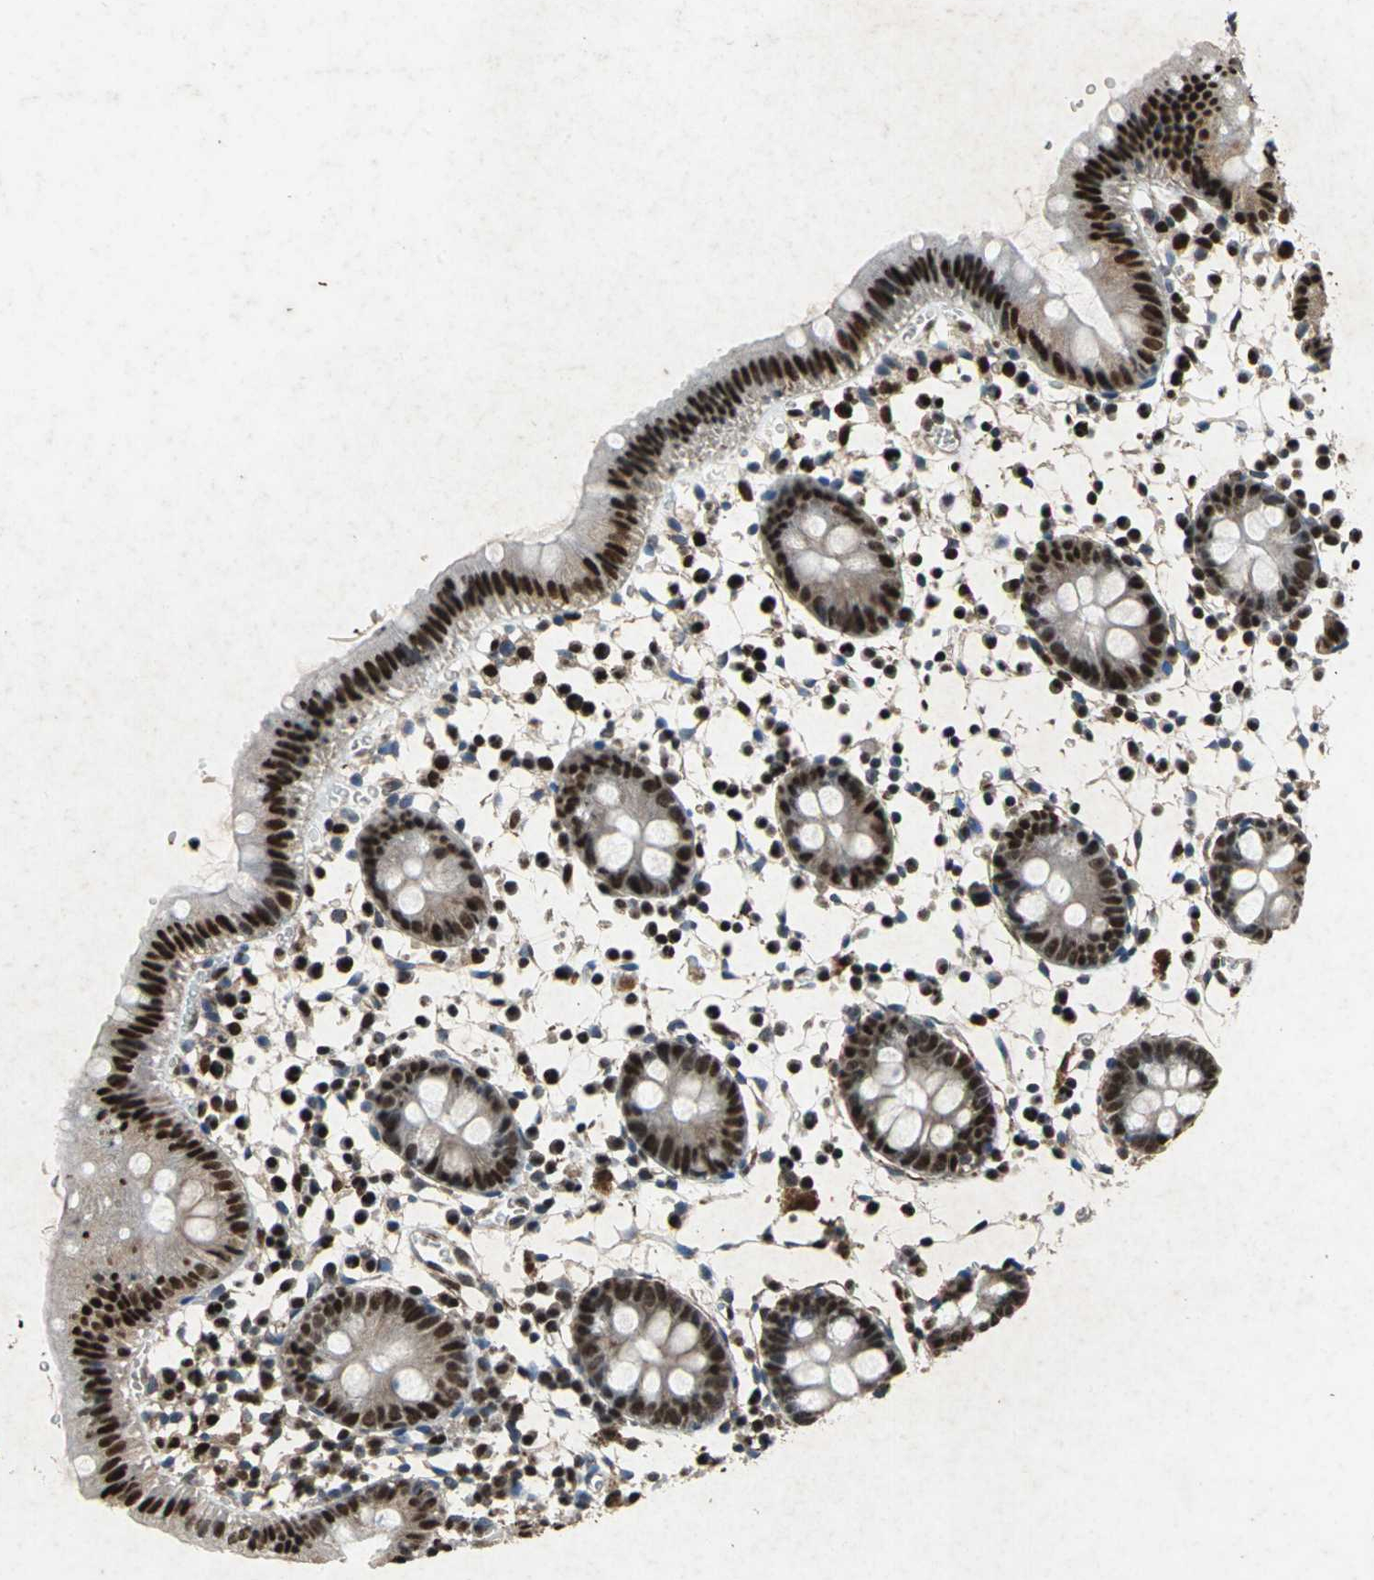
{"staining": {"intensity": "strong", "quantity": ">75%", "location": "nuclear"}, "tissue": "colon", "cell_type": "Endothelial cells", "image_type": "normal", "snomed": [{"axis": "morphology", "description": "Normal tissue, NOS"}, {"axis": "topography", "description": "Colon"}], "caption": "Immunohistochemistry histopathology image of benign colon: colon stained using IHC demonstrates high levels of strong protein expression localized specifically in the nuclear of endothelial cells, appearing as a nuclear brown color.", "gene": "ANP32A", "patient": {"sex": "male", "age": 14}}